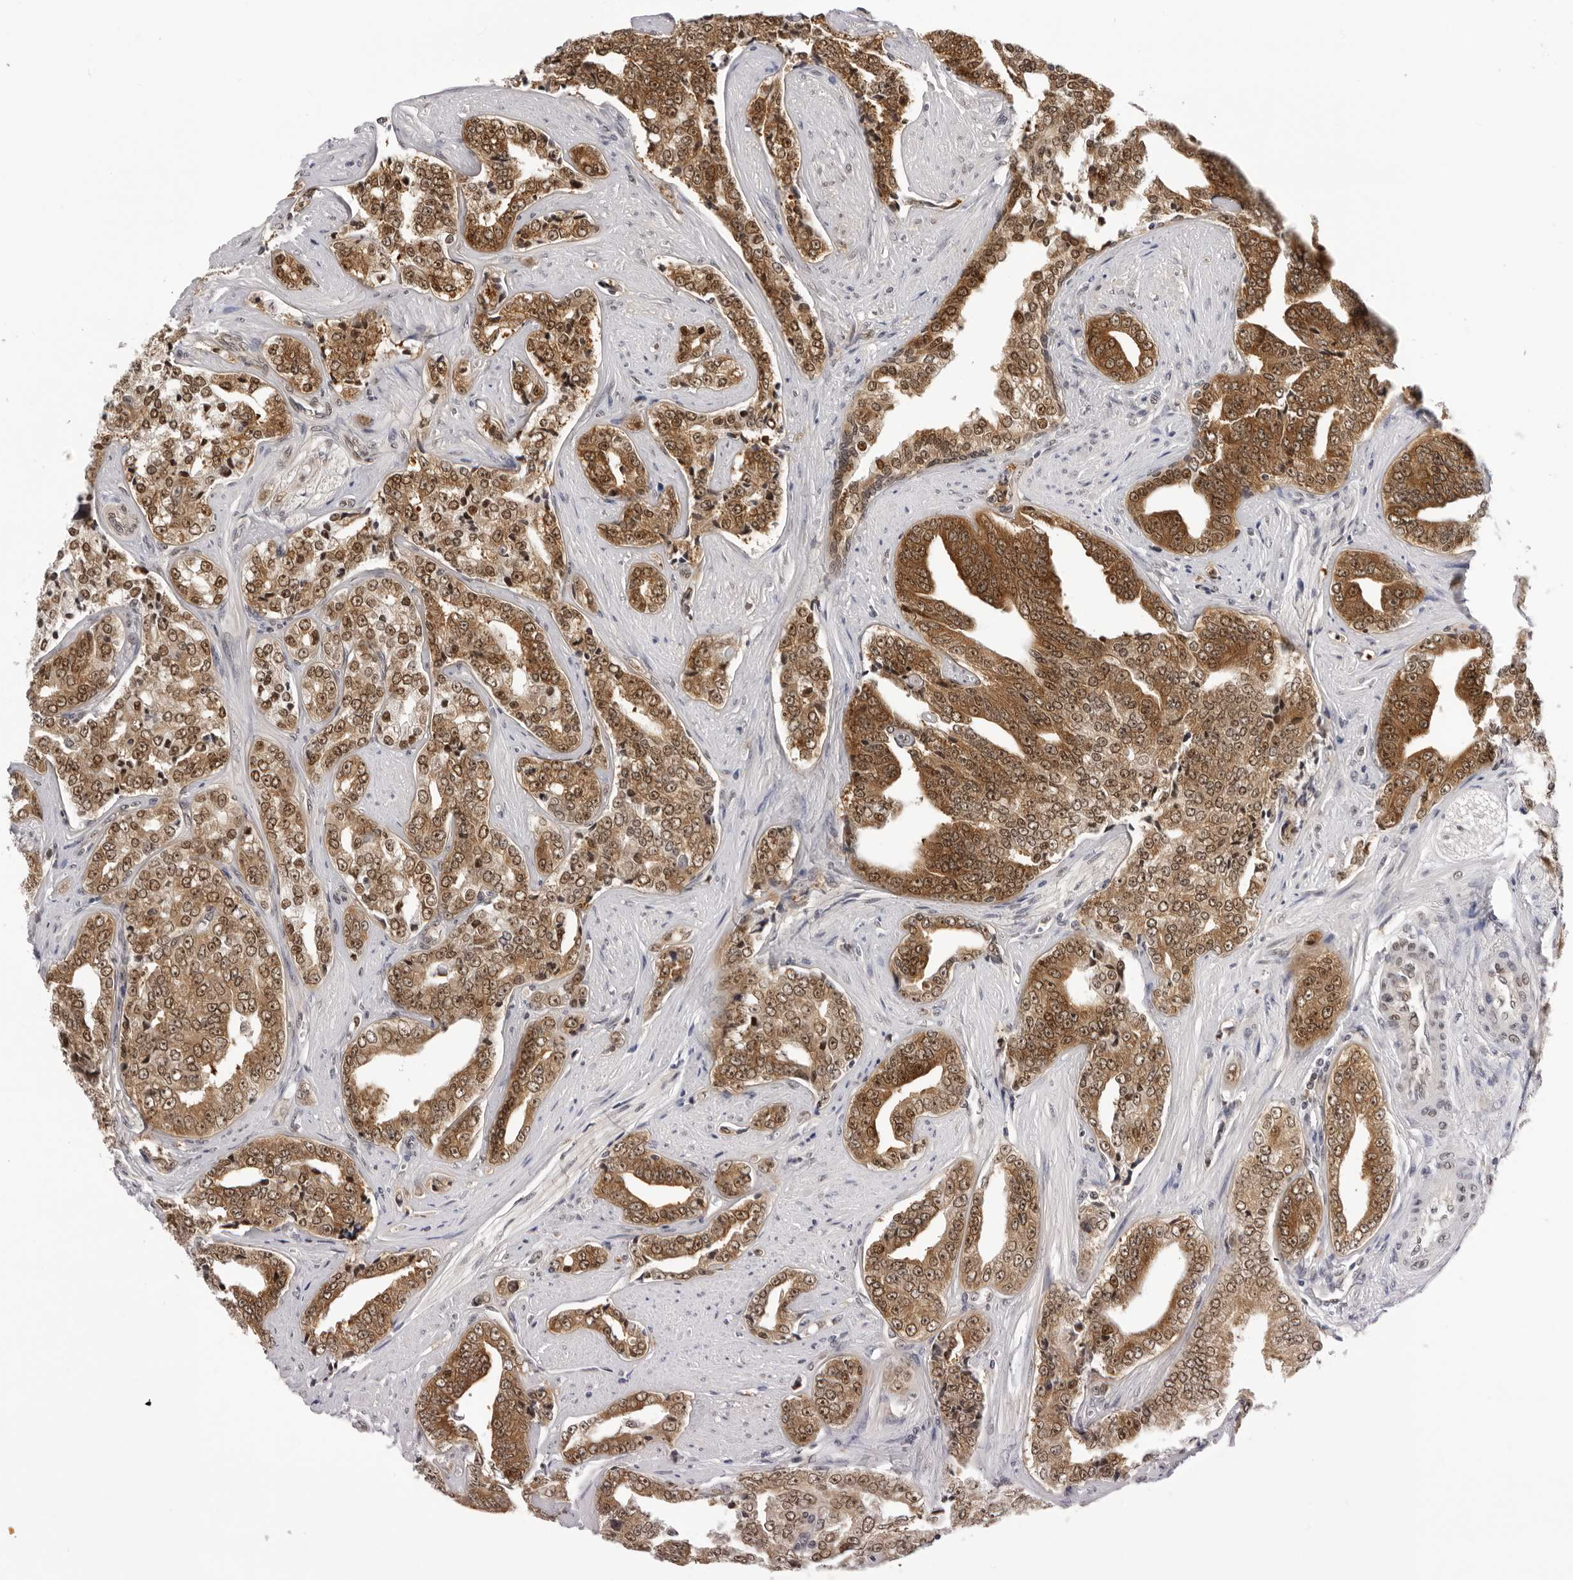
{"staining": {"intensity": "moderate", "quantity": ">75%", "location": "cytoplasmic/membranous,nuclear"}, "tissue": "prostate cancer", "cell_type": "Tumor cells", "image_type": "cancer", "snomed": [{"axis": "morphology", "description": "Adenocarcinoma, High grade"}, {"axis": "topography", "description": "Prostate"}], "caption": "Protein expression analysis of human adenocarcinoma (high-grade) (prostate) reveals moderate cytoplasmic/membranous and nuclear staining in about >75% of tumor cells. (IHC, brightfield microscopy, high magnification).", "gene": "WDR77", "patient": {"sex": "male", "age": 71}}